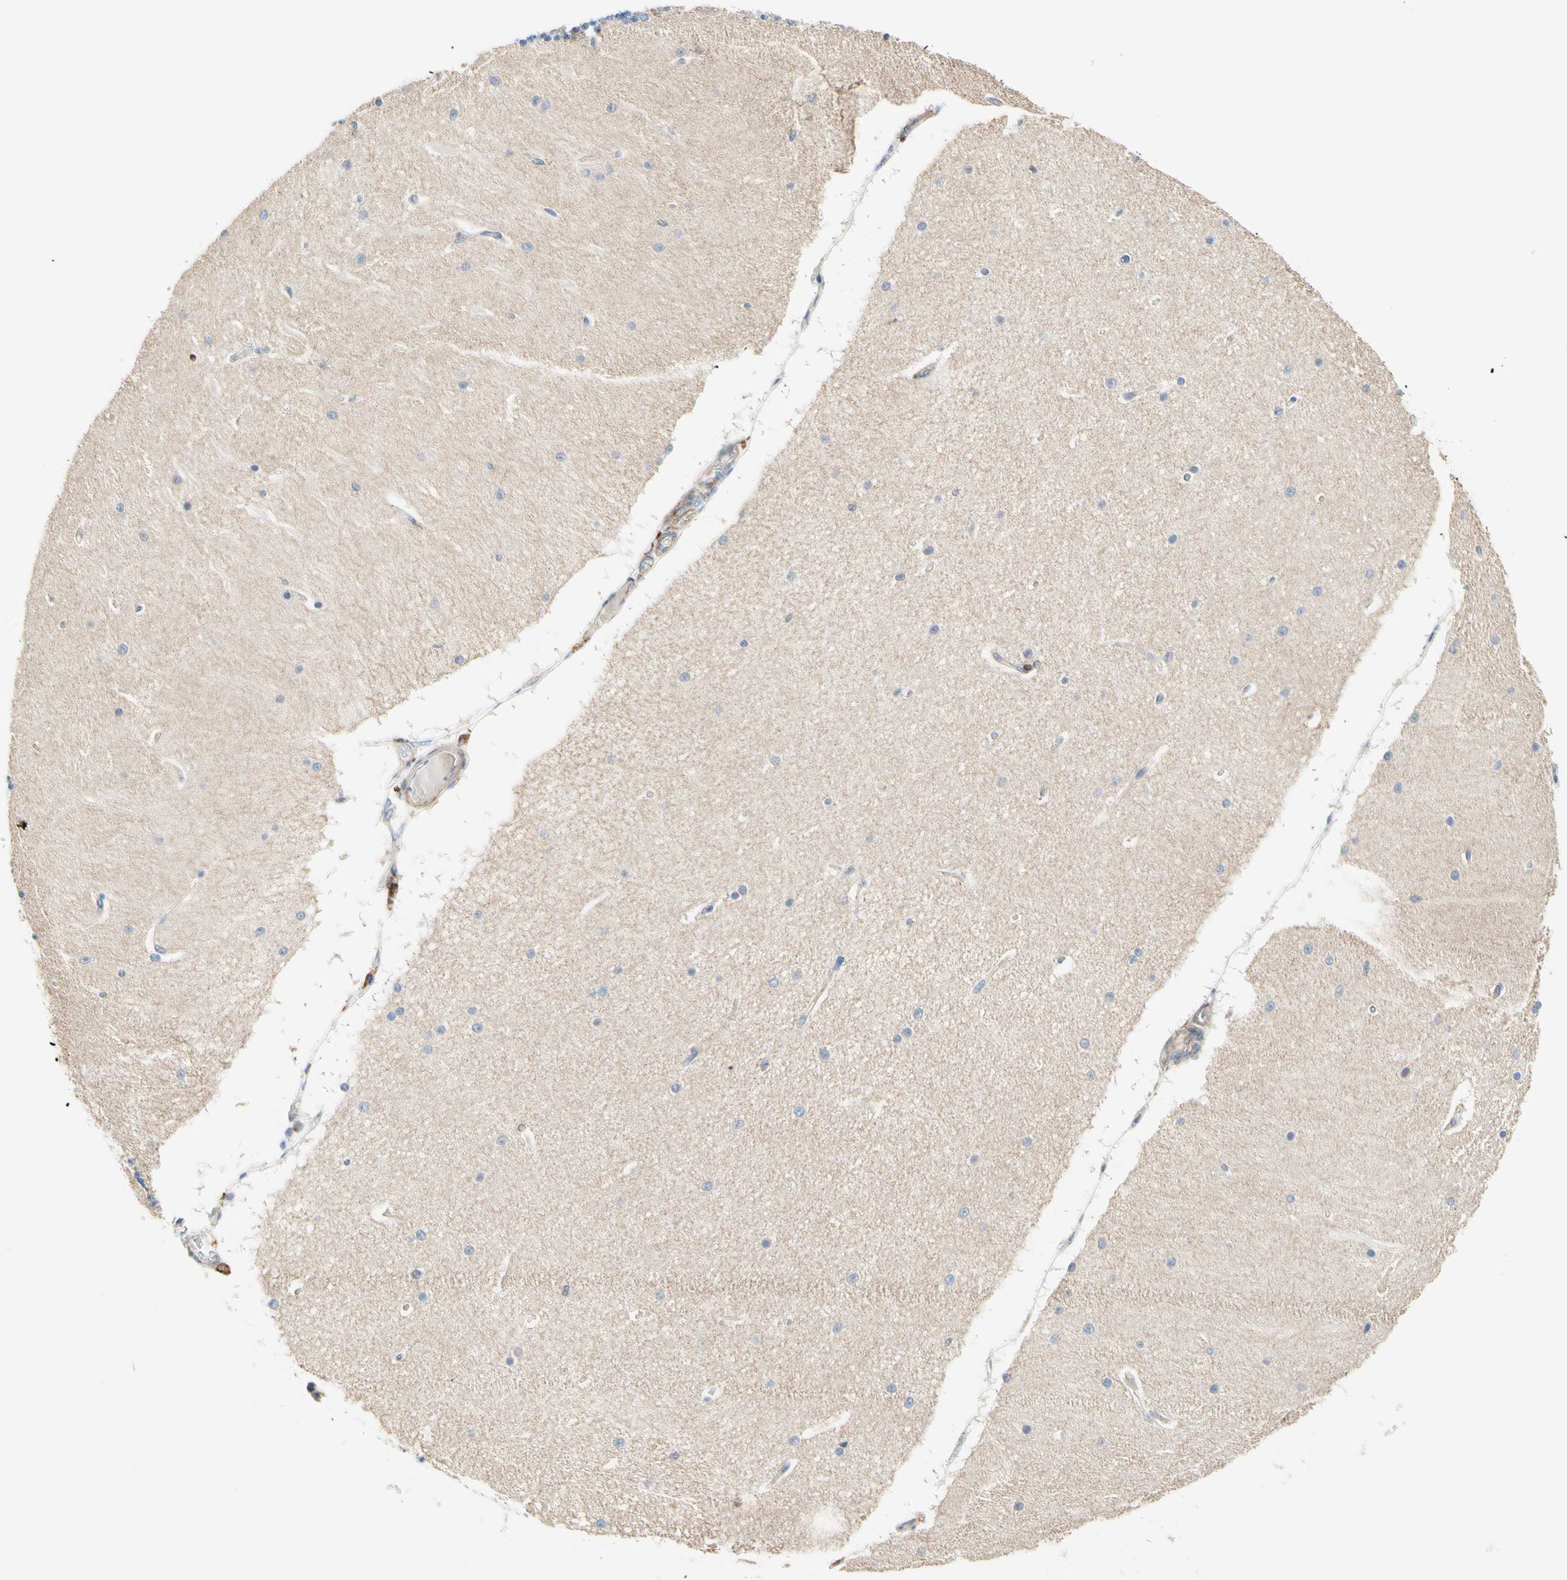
{"staining": {"intensity": "weak", "quantity": "<25%", "location": "cytoplasmic/membranous"}, "tissue": "cerebellum", "cell_type": "Cells in granular layer", "image_type": "normal", "snomed": [{"axis": "morphology", "description": "Normal tissue, NOS"}, {"axis": "topography", "description": "Cerebellum"}], "caption": "Protein analysis of benign cerebellum reveals no significant staining in cells in granular layer.", "gene": "SEMA4C", "patient": {"sex": "female", "age": 54}}